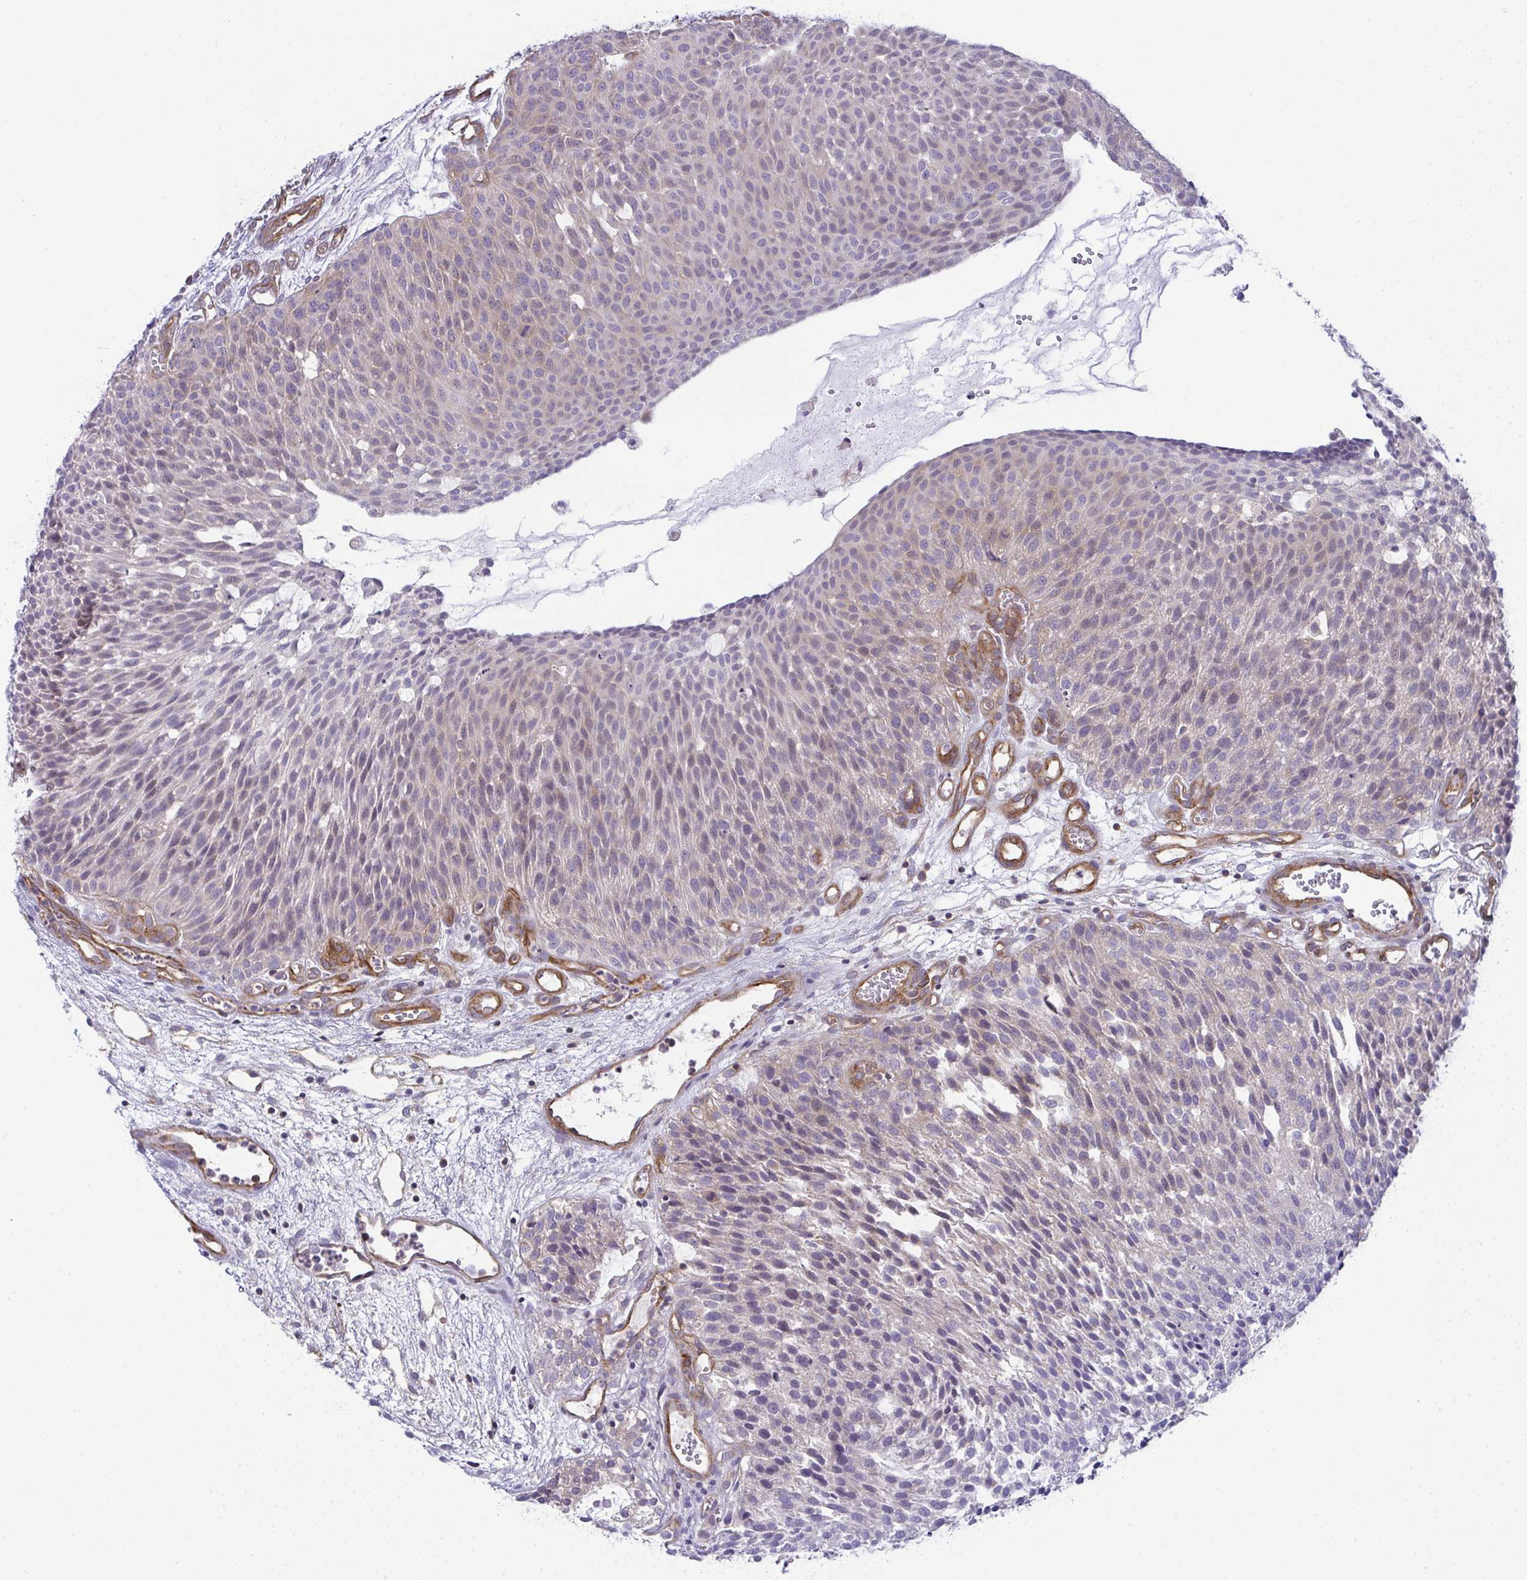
{"staining": {"intensity": "weak", "quantity": "<25%", "location": "cytoplasmic/membranous"}, "tissue": "urothelial cancer", "cell_type": "Tumor cells", "image_type": "cancer", "snomed": [{"axis": "morphology", "description": "Urothelial carcinoma, NOS"}, {"axis": "topography", "description": "Urinary bladder"}], "caption": "Immunohistochemistry of urothelial cancer exhibits no expression in tumor cells. The staining is performed using DAB brown chromogen with nuclei counter-stained in using hematoxylin.", "gene": "MYL12A", "patient": {"sex": "male", "age": 84}}